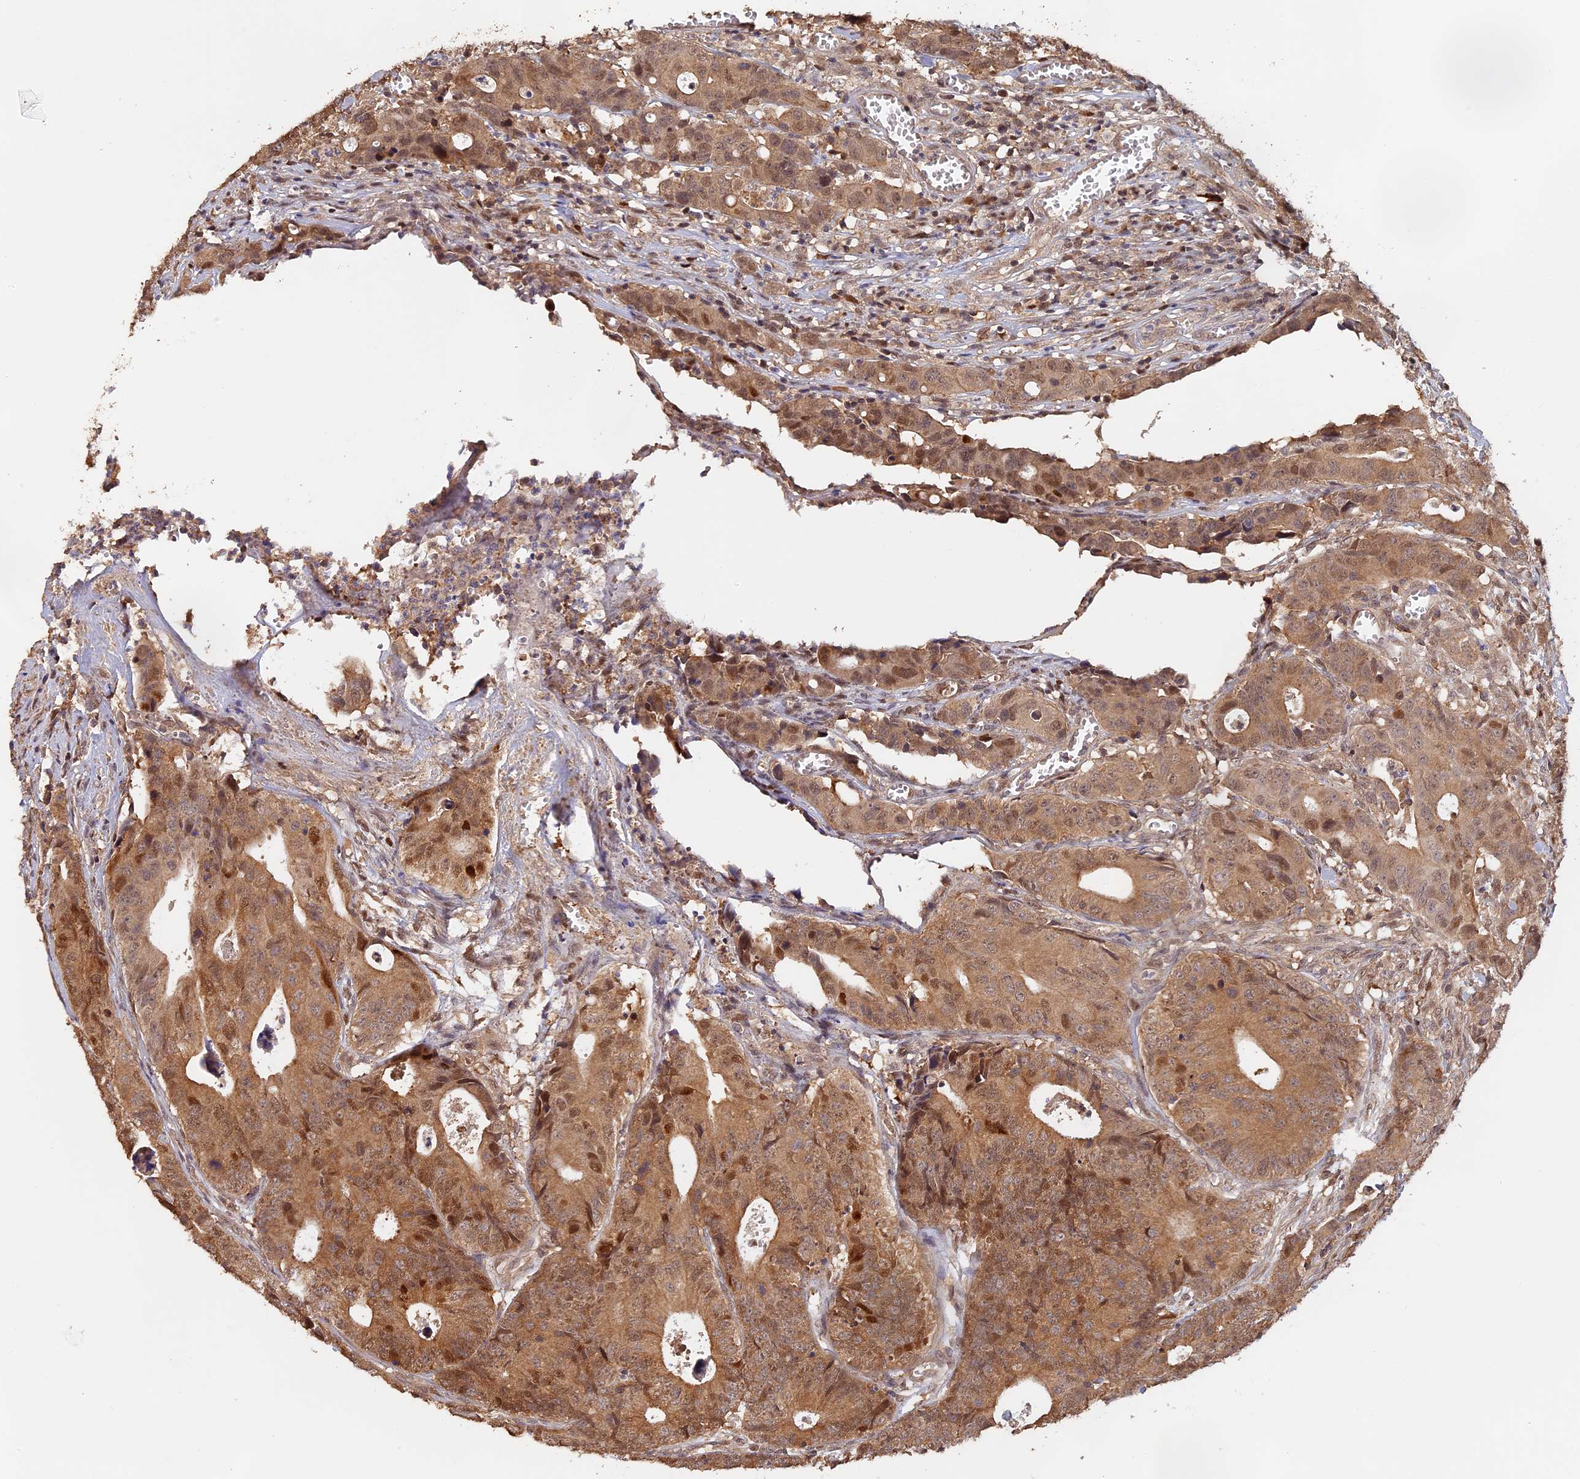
{"staining": {"intensity": "moderate", "quantity": ">75%", "location": "cytoplasmic/membranous,nuclear"}, "tissue": "colorectal cancer", "cell_type": "Tumor cells", "image_type": "cancer", "snomed": [{"axis": "morphology", "description": "Adenocarcinoma, NOS"}, {"axis": "topography", "description": "Colon"}], "caption": "Immunohistochemistry of human adenocarcinoma (colorectal) displays medium levels of moderate cytoplasmic/membranous and nuclear staining in approximately >75% of tumor cells.", "gene": "MYBL2", "patient": {"sex": "female", "age": 57}}